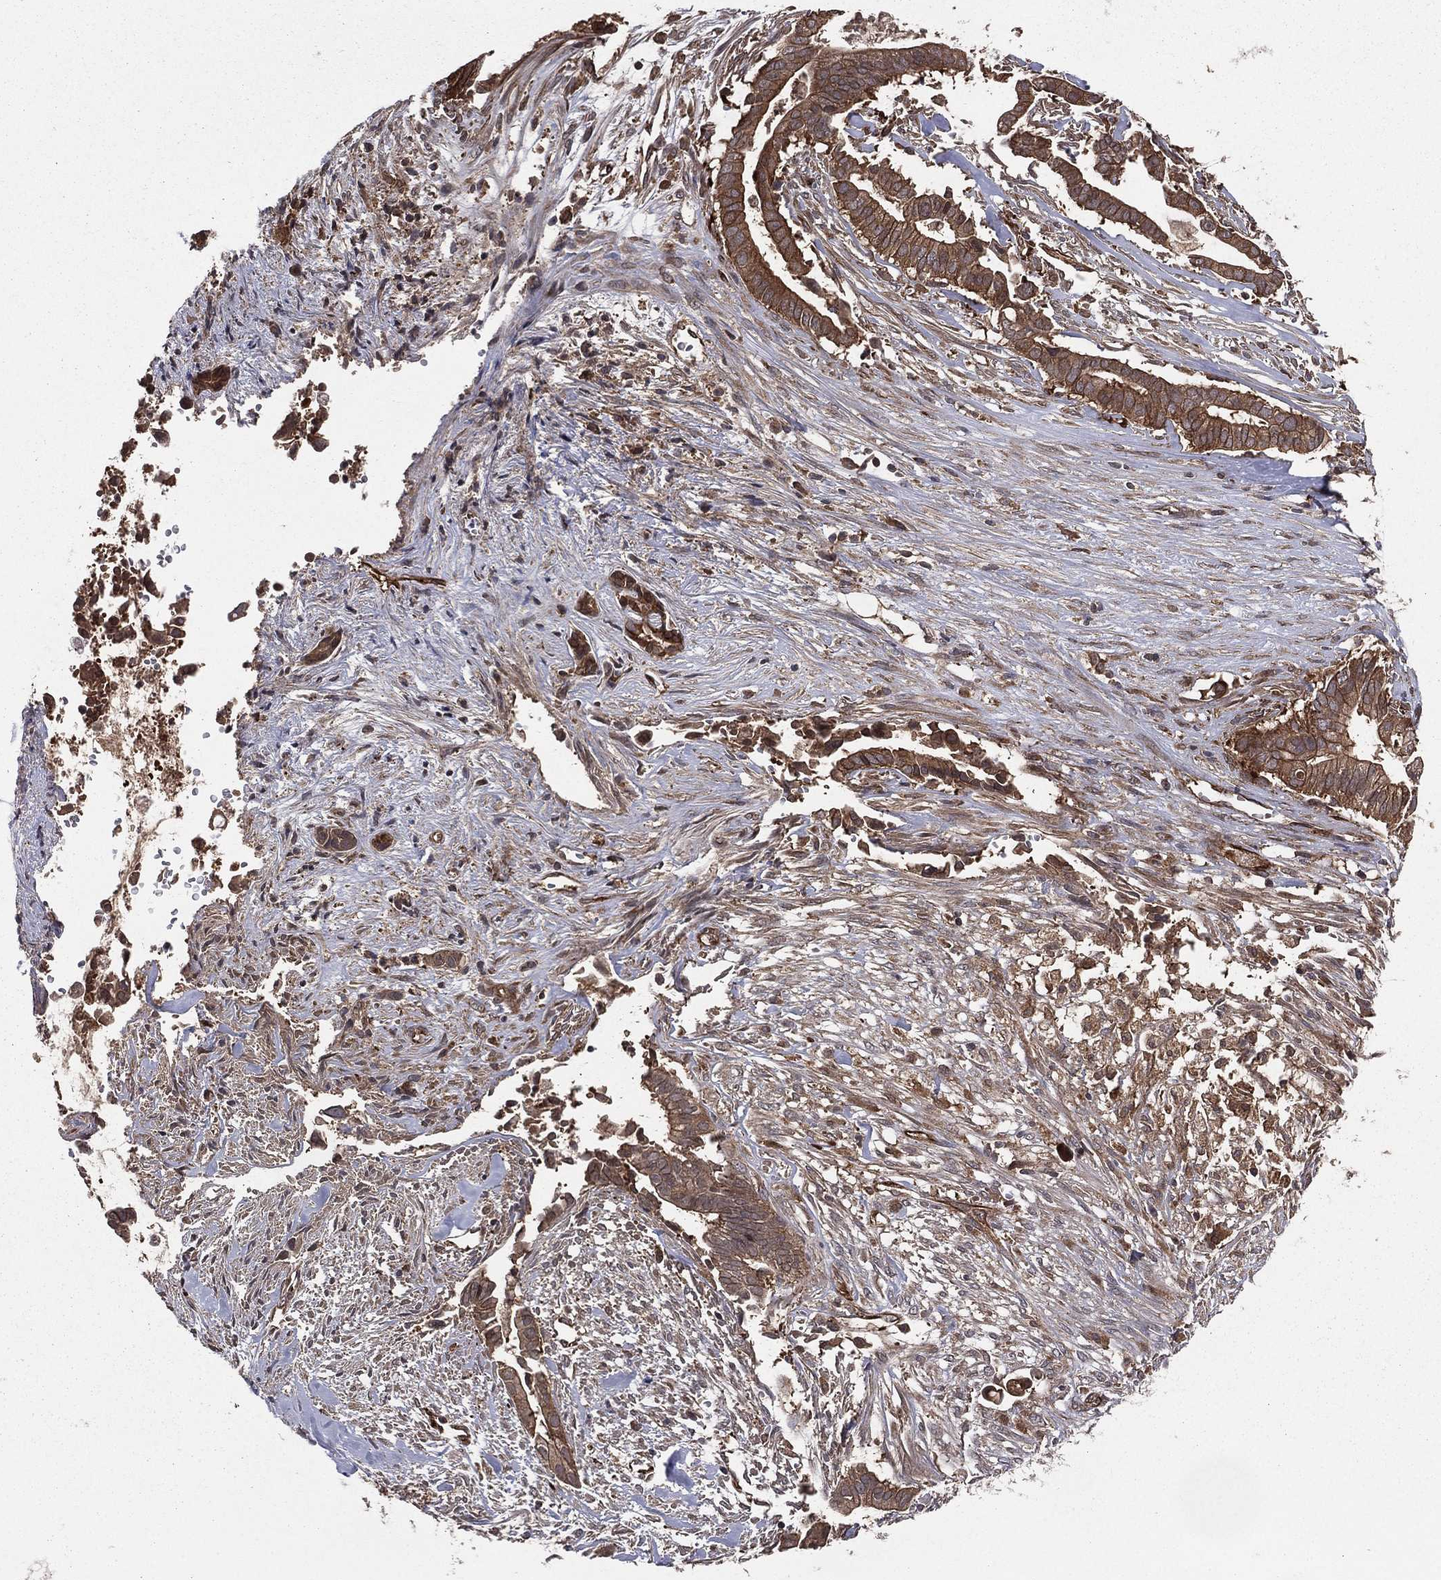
{"staining": {"intensity": "strong", "quantity": ">75%", "location": "cytoplasmic/membranous"}, "tissue": "pancreatic cancer", "cell_type": "Tumor cells", "image_type": "cancer", "snomed": [{"axis": "morphology", "description": "Adenocarcinoma, NOS"}, {"axis": "topography", "description": "Pancreas"}], "caption": "Protein staining displays strong cytoplasmic/membranous staining in approximately >75% of tumor cells in pancreatic cancer.", "gene": "CERT1", "patient": {"sex": "male", "age": 61}}